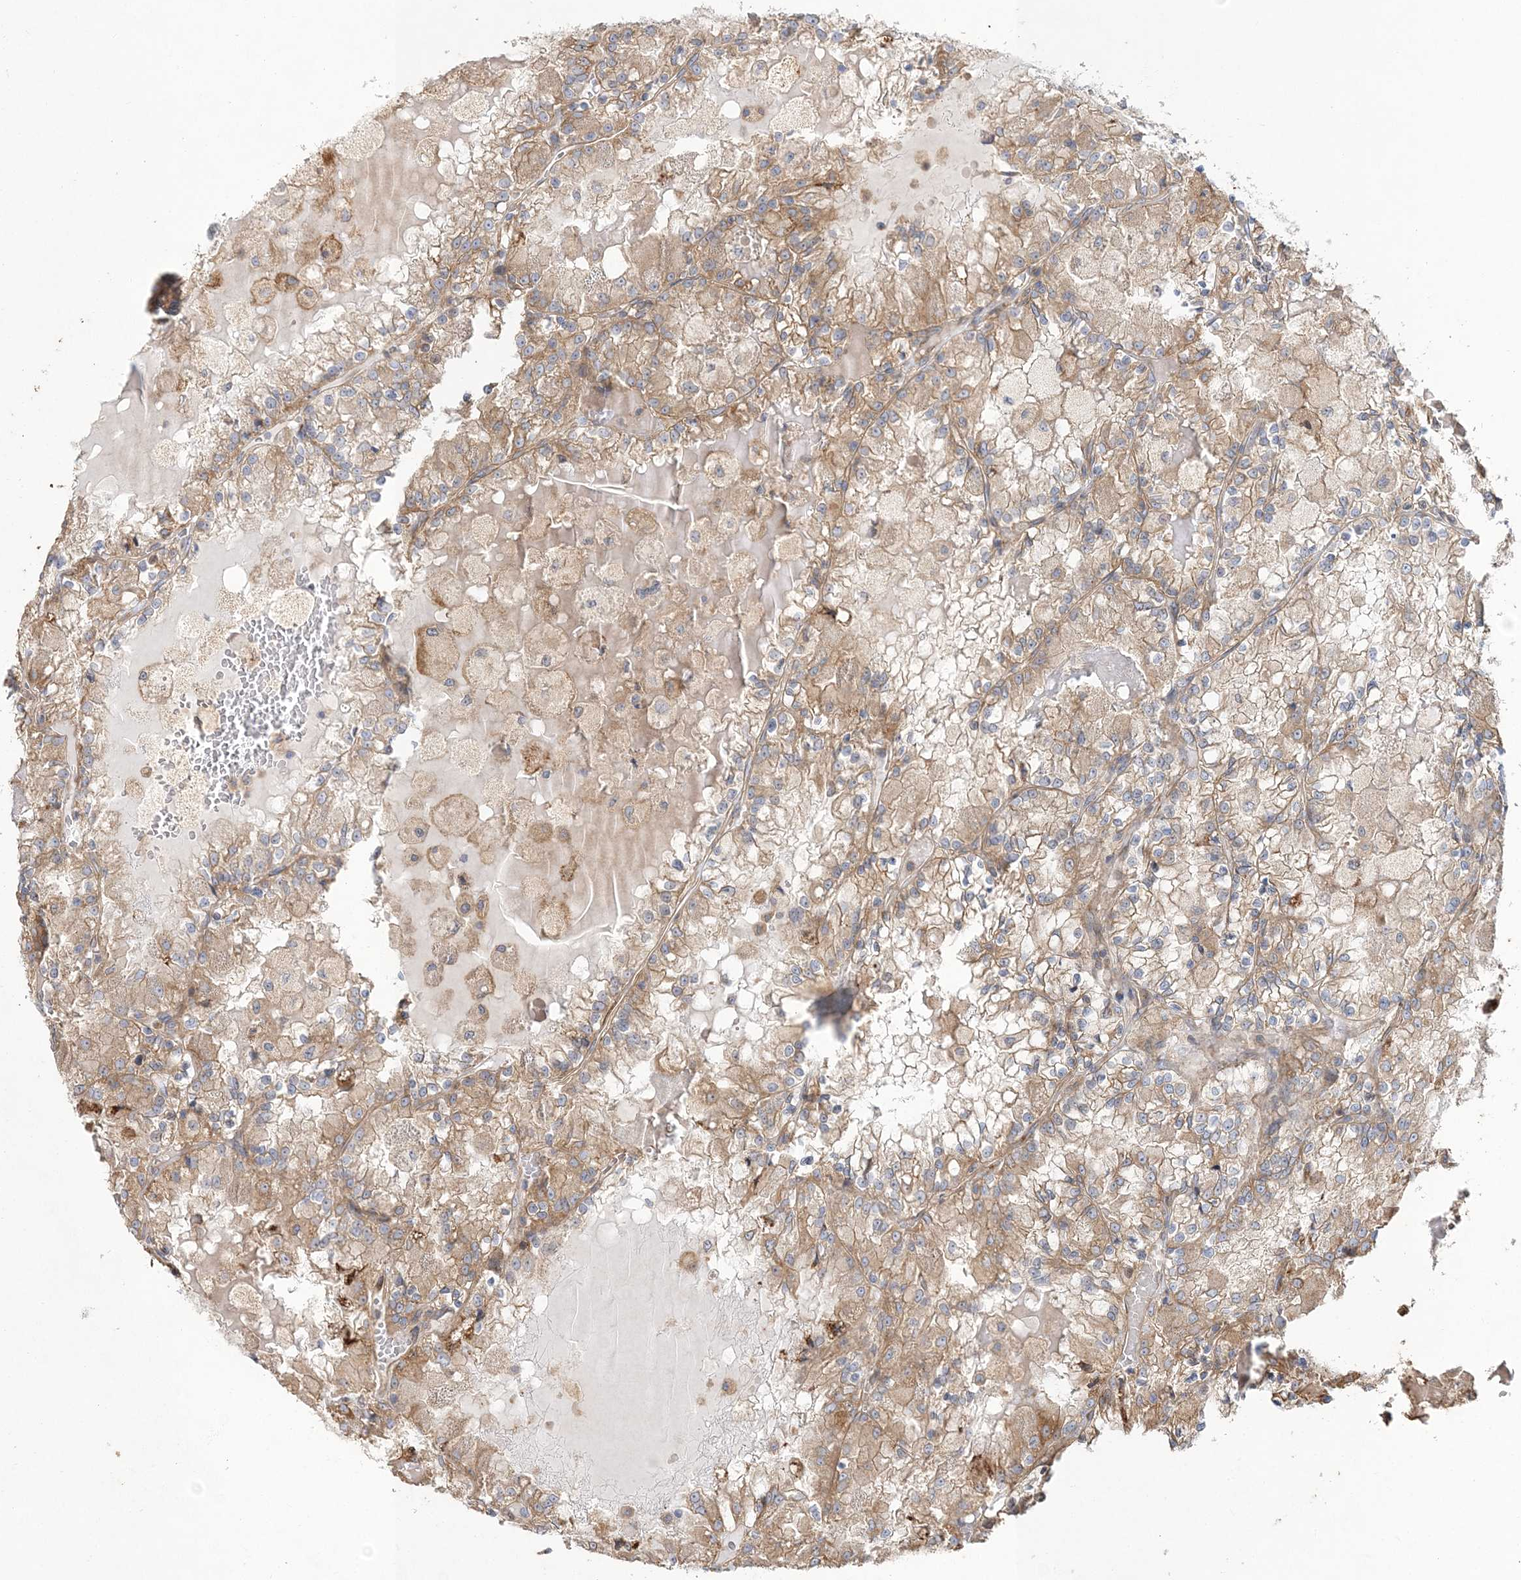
{"staining": {"intensity": "moderate", "quantity": ">75%", "location": "cytoplasmic/membranous"}, "tissue": "renal cancer", "cell_type": "Tumor cells", "image_type": "cancer", "snomed": [{"axis": "morphology", "description": "Adenocarcinoma, NOS"}, {"axis": "topography", "description": "Kidney"}], "caption": "Brown immunohistochemical staining in human adenocarcinoma (renal) demonstrates moderate cytoplasmic/membranous expression in approximately >75% of tumor cells.", "gene": "ZFYVE16", "patient": {"sex": "female", "age": 56}}